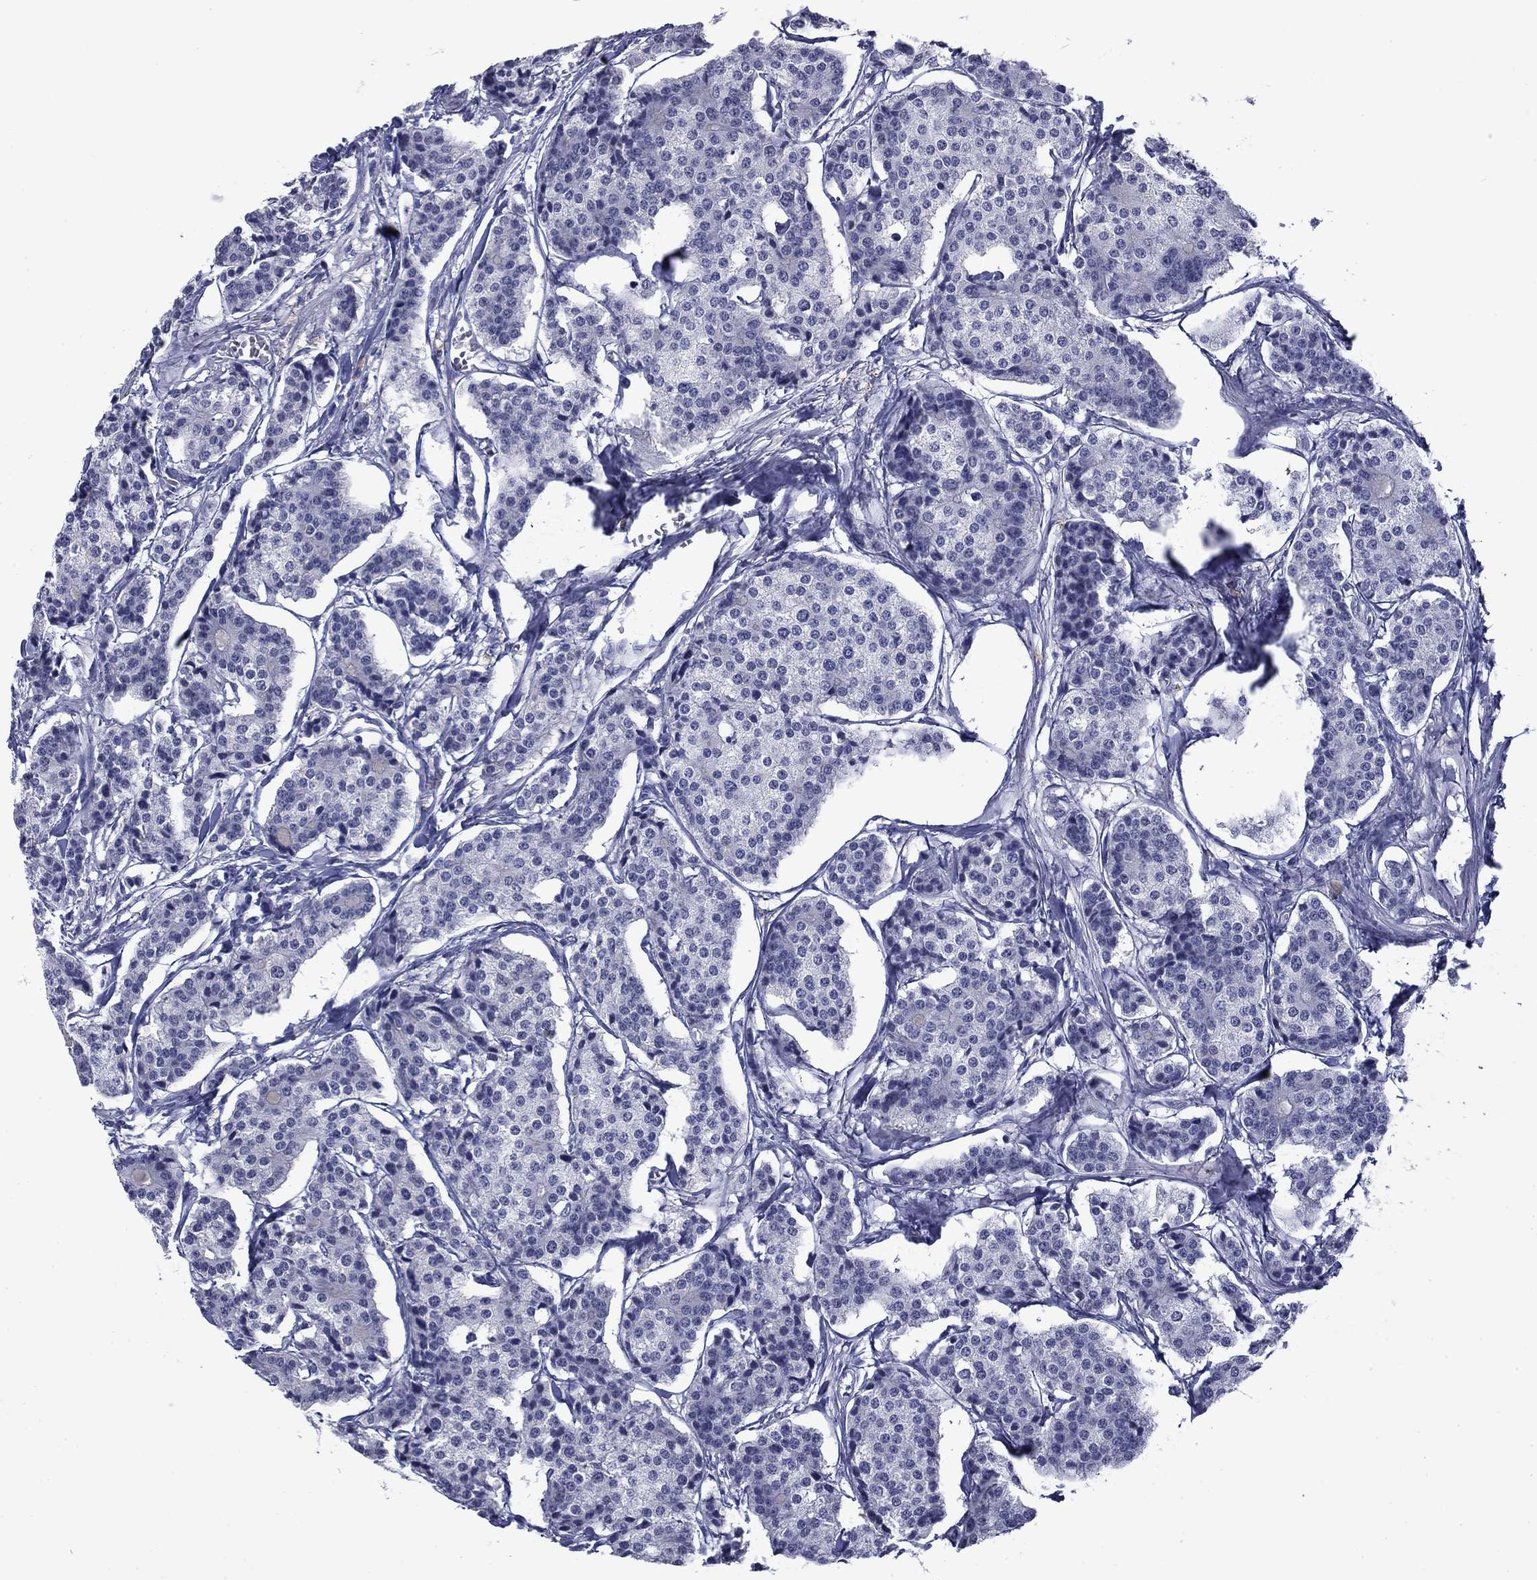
{"staining": {"intensity": "negative", "quantity": "none", "location": "none"}, "tissue": "carcinoid", "cell_type": "Tumor cells", "image_type": "cancer", "snomed": [{"axis": "morphology", "description": "Carcinoid, malignant, NOS"}, {"axis": "topography", "description": "Small intestine"}], "caption": "This is an immunohistochemistry (IHC) micrograph of carcinoid (malignant). There is no staining in tumor cells.", "gene": "BCL2L14", "patient": {"sex": "female", "age": 65}}